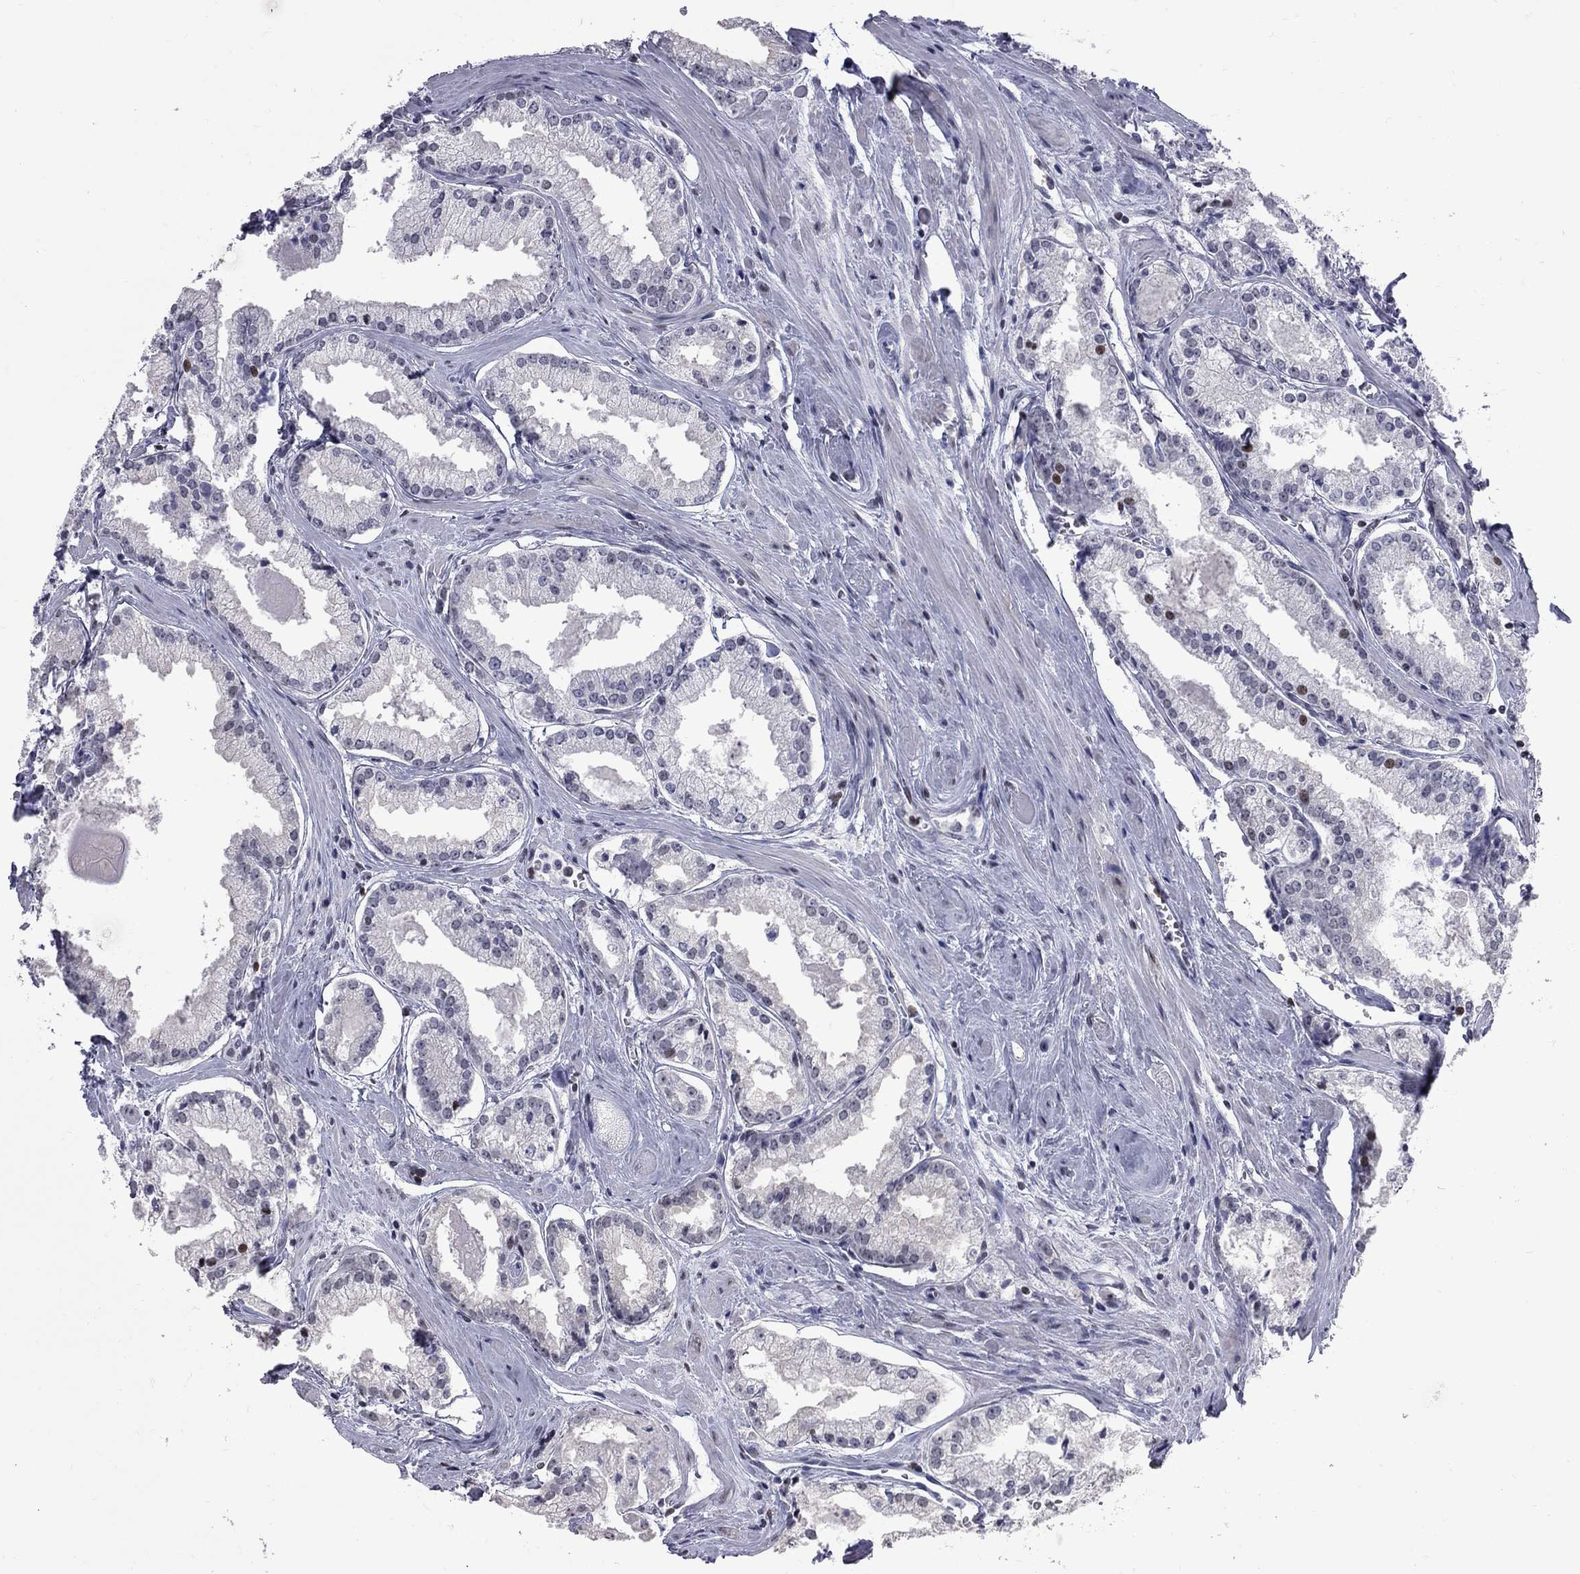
{"staining": {"intensity": "moderate", "quantity": "<25%", "location": "nuclear"}, "tissue": "prostate cancer", "cell_type": "Tumor cells", "image_type": "cancer", "snomed": [{"axis": "morphology", "description": "Adenocarcinoma, NOS"}, {"axis": "topography", "description": "Prostate"}], "caption": "An image of human prostate cancer stained for a protein displays moderate nuclear brown staining in tumor cells.", "gene": "ZNF154", "patient": {"sex": "male", "age": 72}}